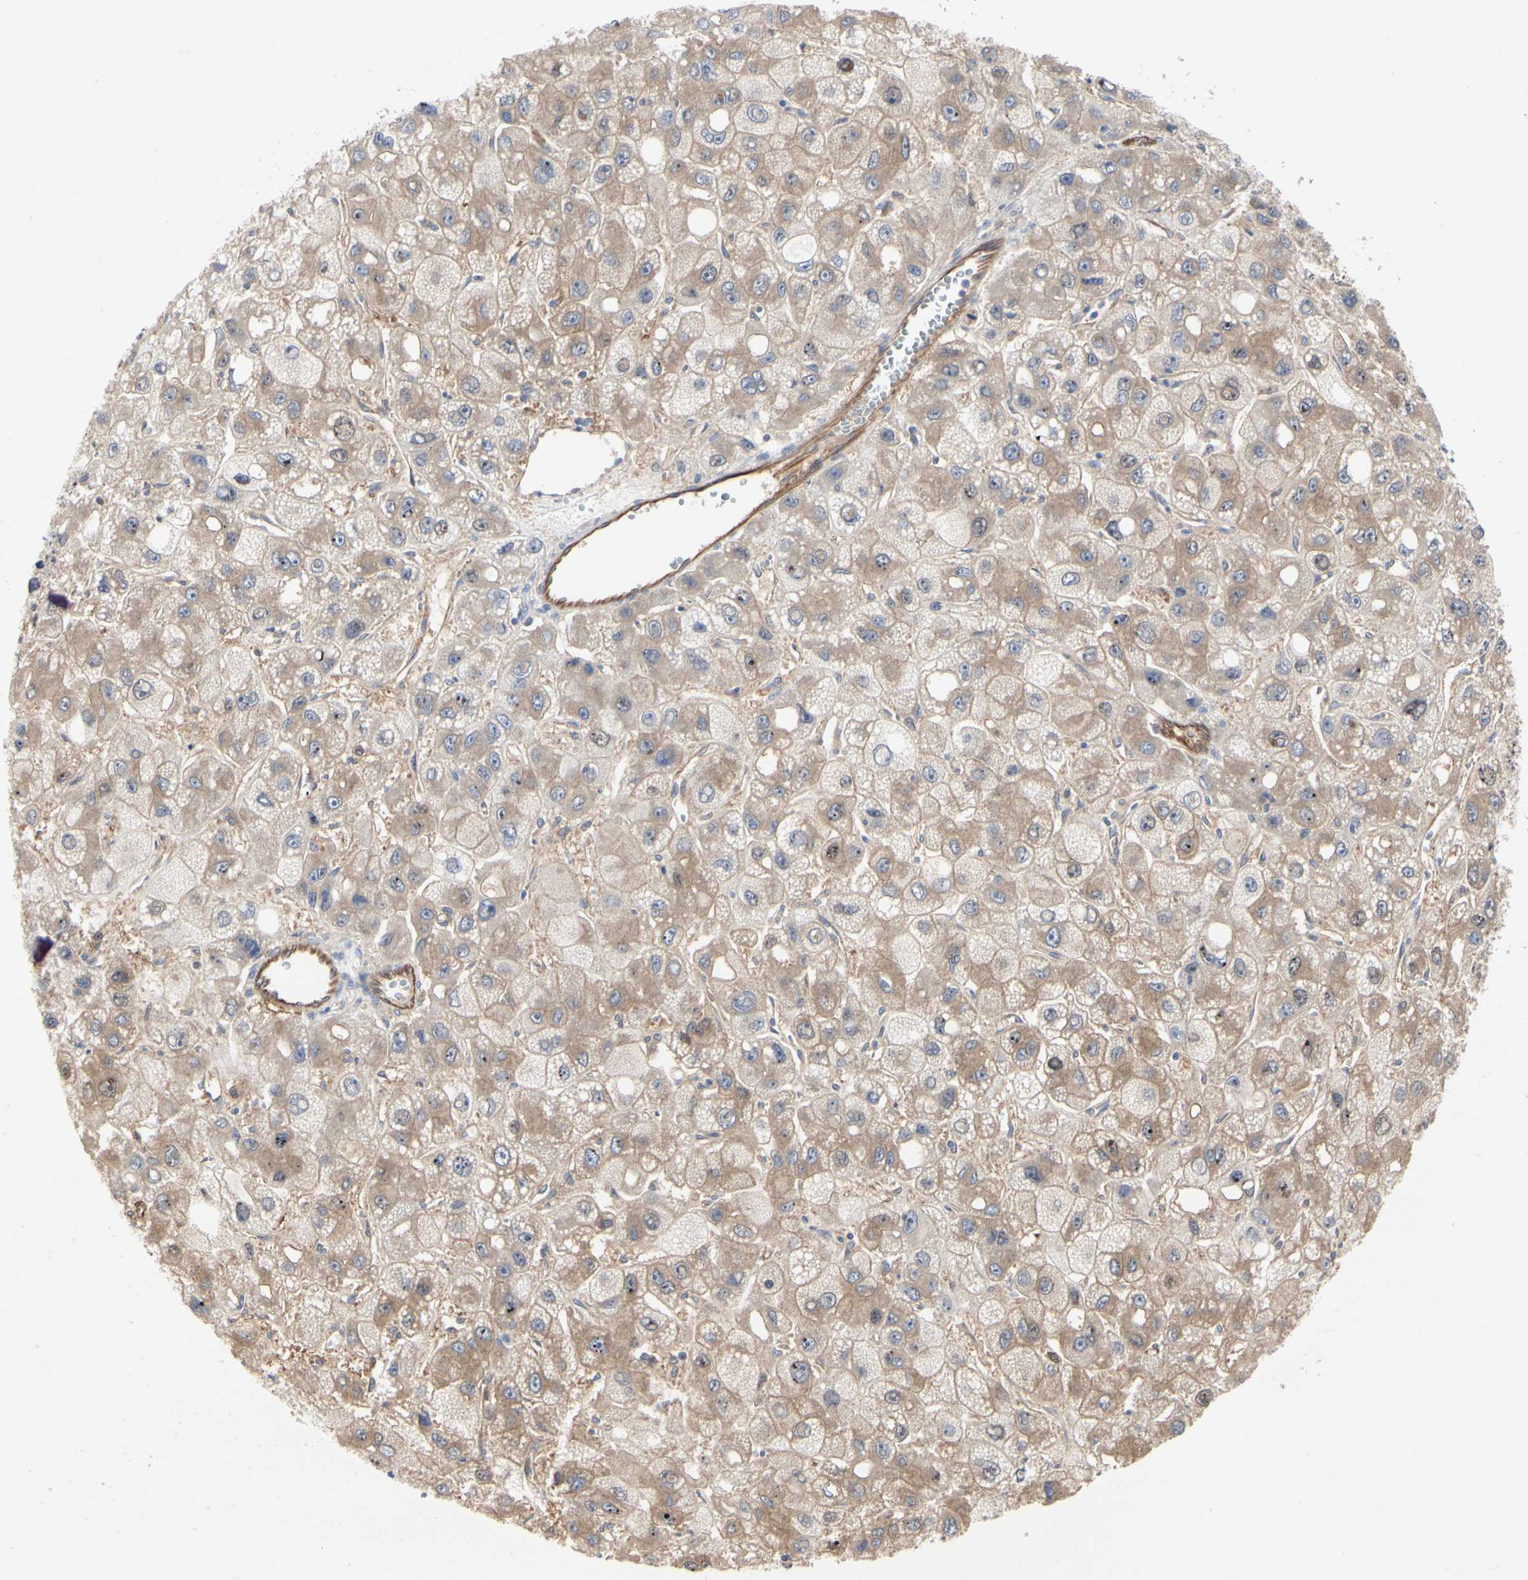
{"staining": {"intensity": "moderate", "quantity": ">75%", "location": "cytoplasmic/membranous"}, "tissue": "liver cancer", "cell_type": "Tumor cells", "image_type": "cancer", "snomed": [{"axis": "morphology", "description": "Carcinoma, Hepatocellular, NOS"}, {"axis": "topography", "description": "Liver"}], "caption": "A brown stain shows moderate cytoplasmic/membranous staining of a protein in human liver hepatocellular carcinoma tumor cells. The protein of interest is shown in brown color, while the nuclei are stained blue.", "gene": "C3orf52", "patient": {"sex": "male", "age": 55}}